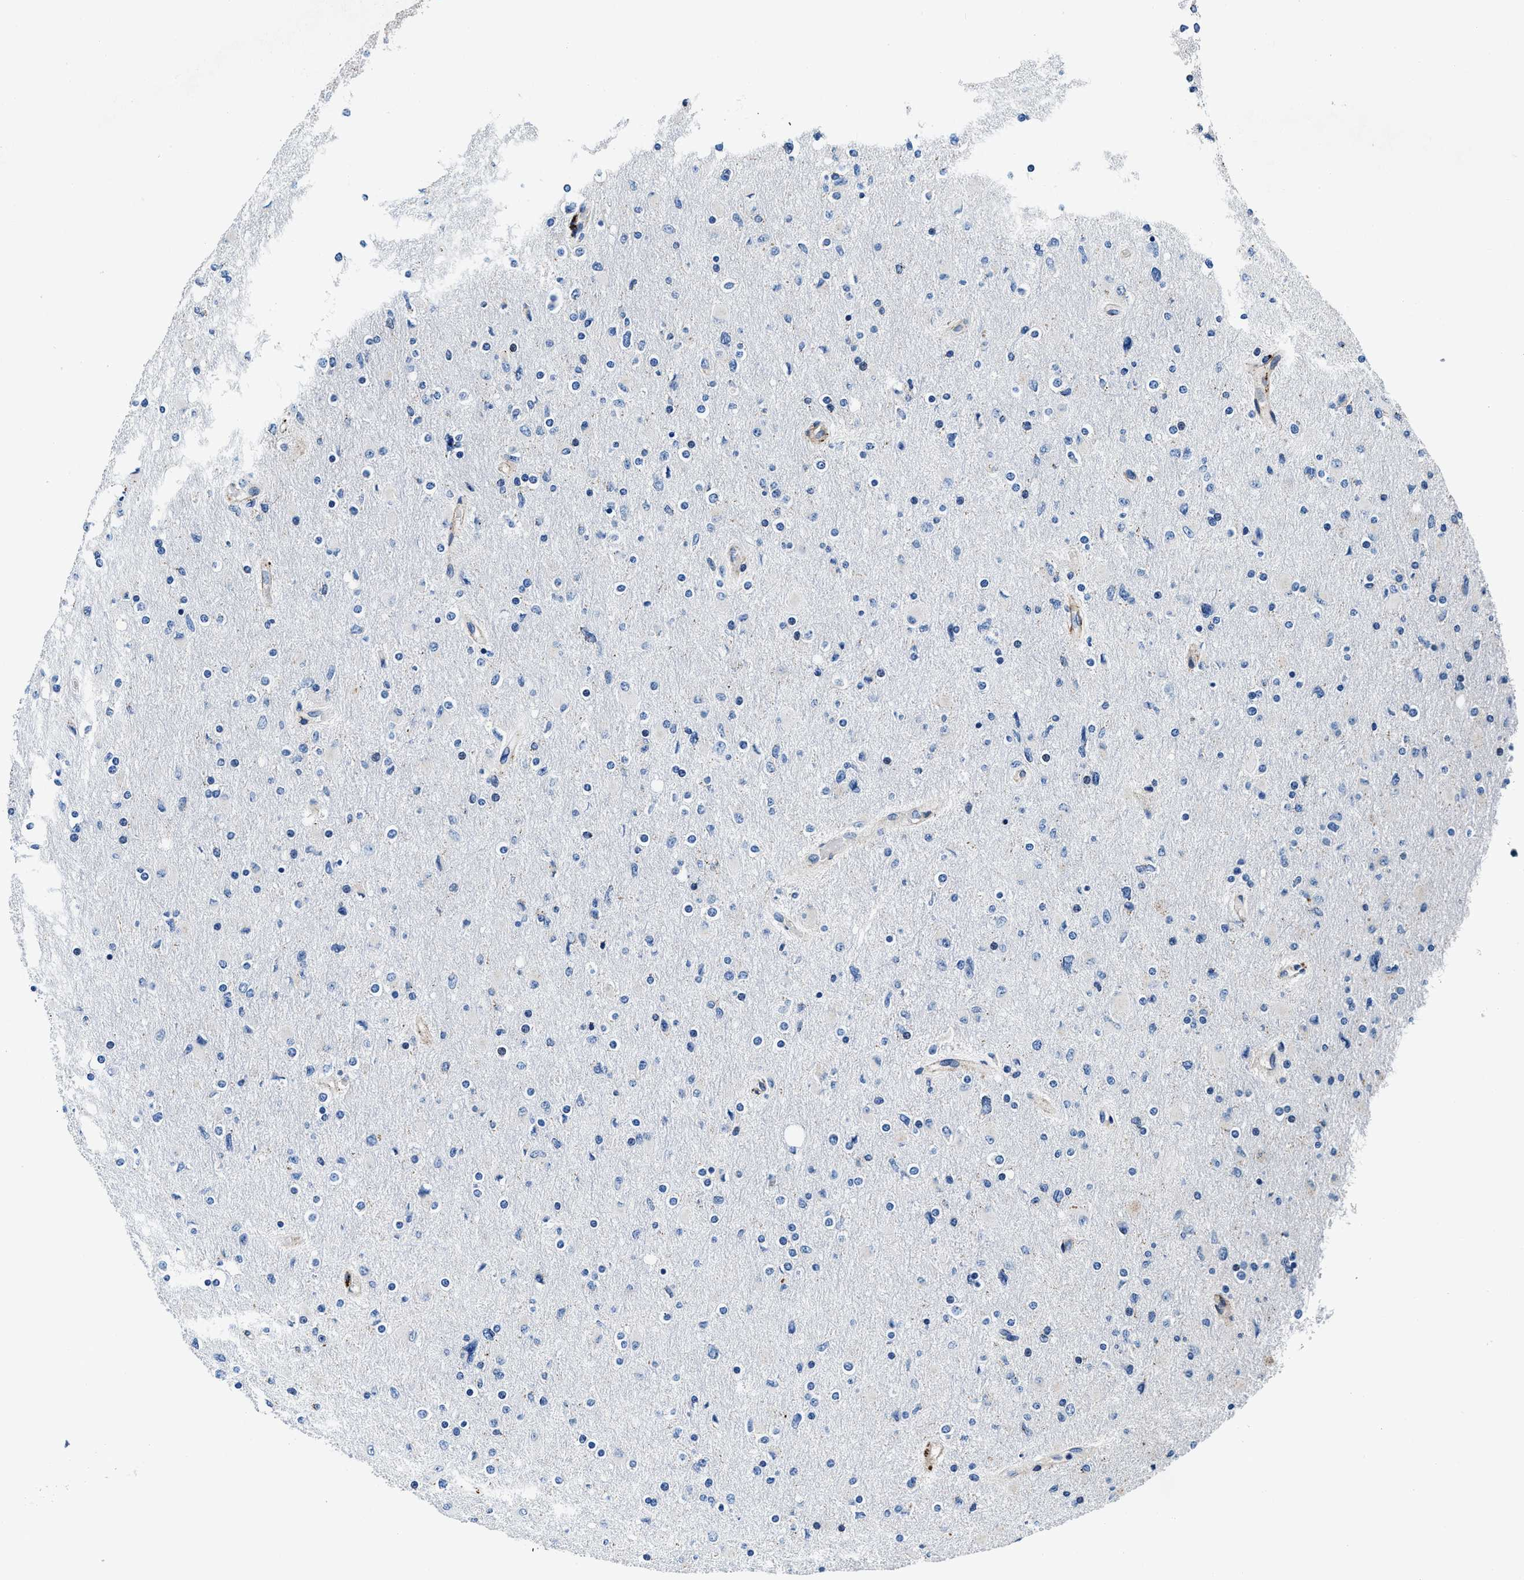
{"staining": {"intensity": "negative", "quantity": "none", "location": "none"}, "tissue": "glioma", "cell_type": "Tumor cells", "image_type": "cancer", "snomed": [{"axis": "morphology", "description": "Glioma, malignant, High grade"}, {"axis": "topography", "description": "Cerebral cortex"}], "caption": "High power microscopy photomicrograph of an immunohistochemistry (IHC) image of glioma, revealing no significant expression in tumor cells.", "gene": "DAG1", "patient": {"sex": "female", "age": 36}}